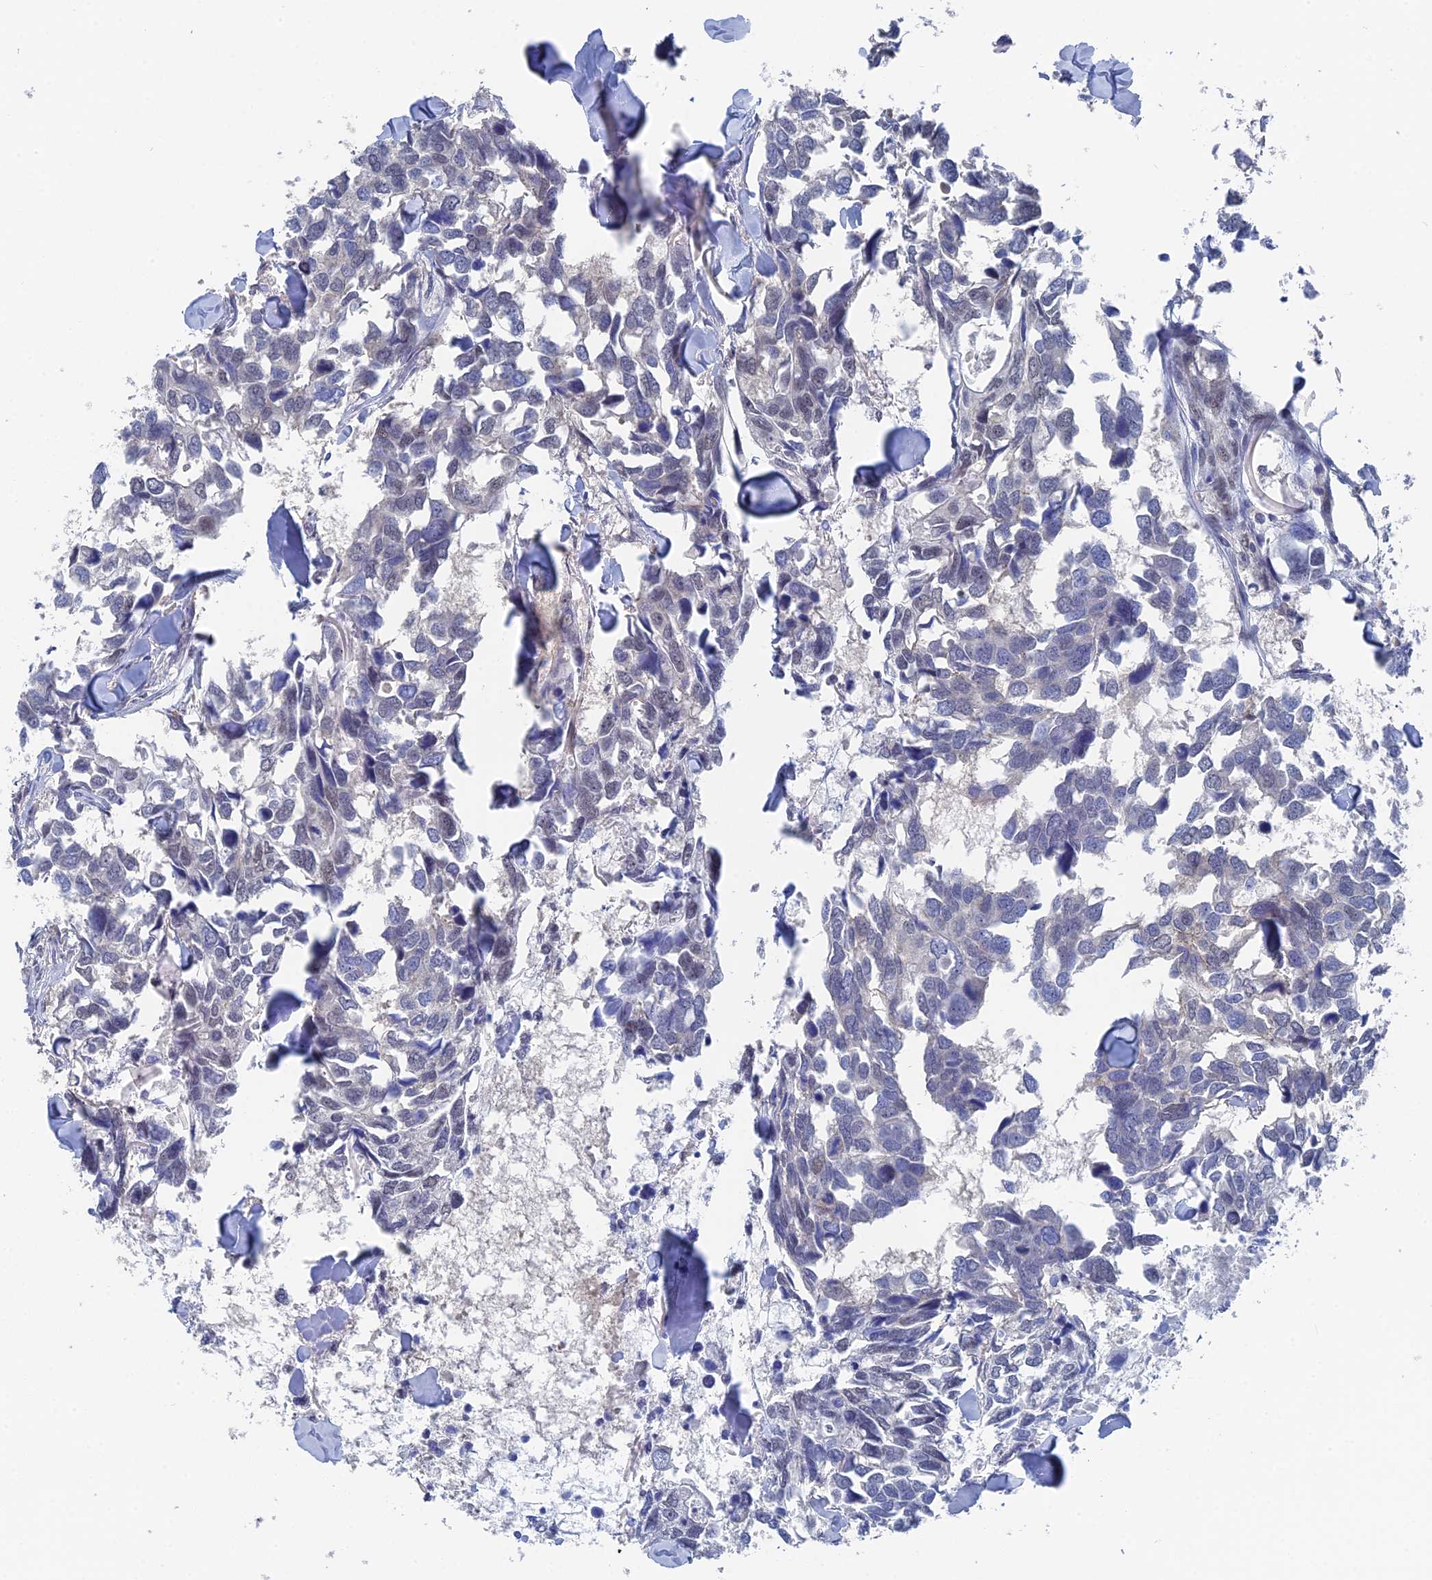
{"staining": {"intensity": "negative", "quantity": "none", "location": "none"}, "tissue": "breast cancer", "cell_type": "Tumor cells", "image_type": "cancer", "snomed": [{"axis": "morphology", "description": "Duct carcinoma"}, {"axis": "topography", "description": "Breast"}], "caption": "Intraductal carcinoma (breast) was stained to show a protein in brown. There is no significant staining in tumor cells.", "gene": "TSSC4", "patient": {"sex": "female", "age": 83}}